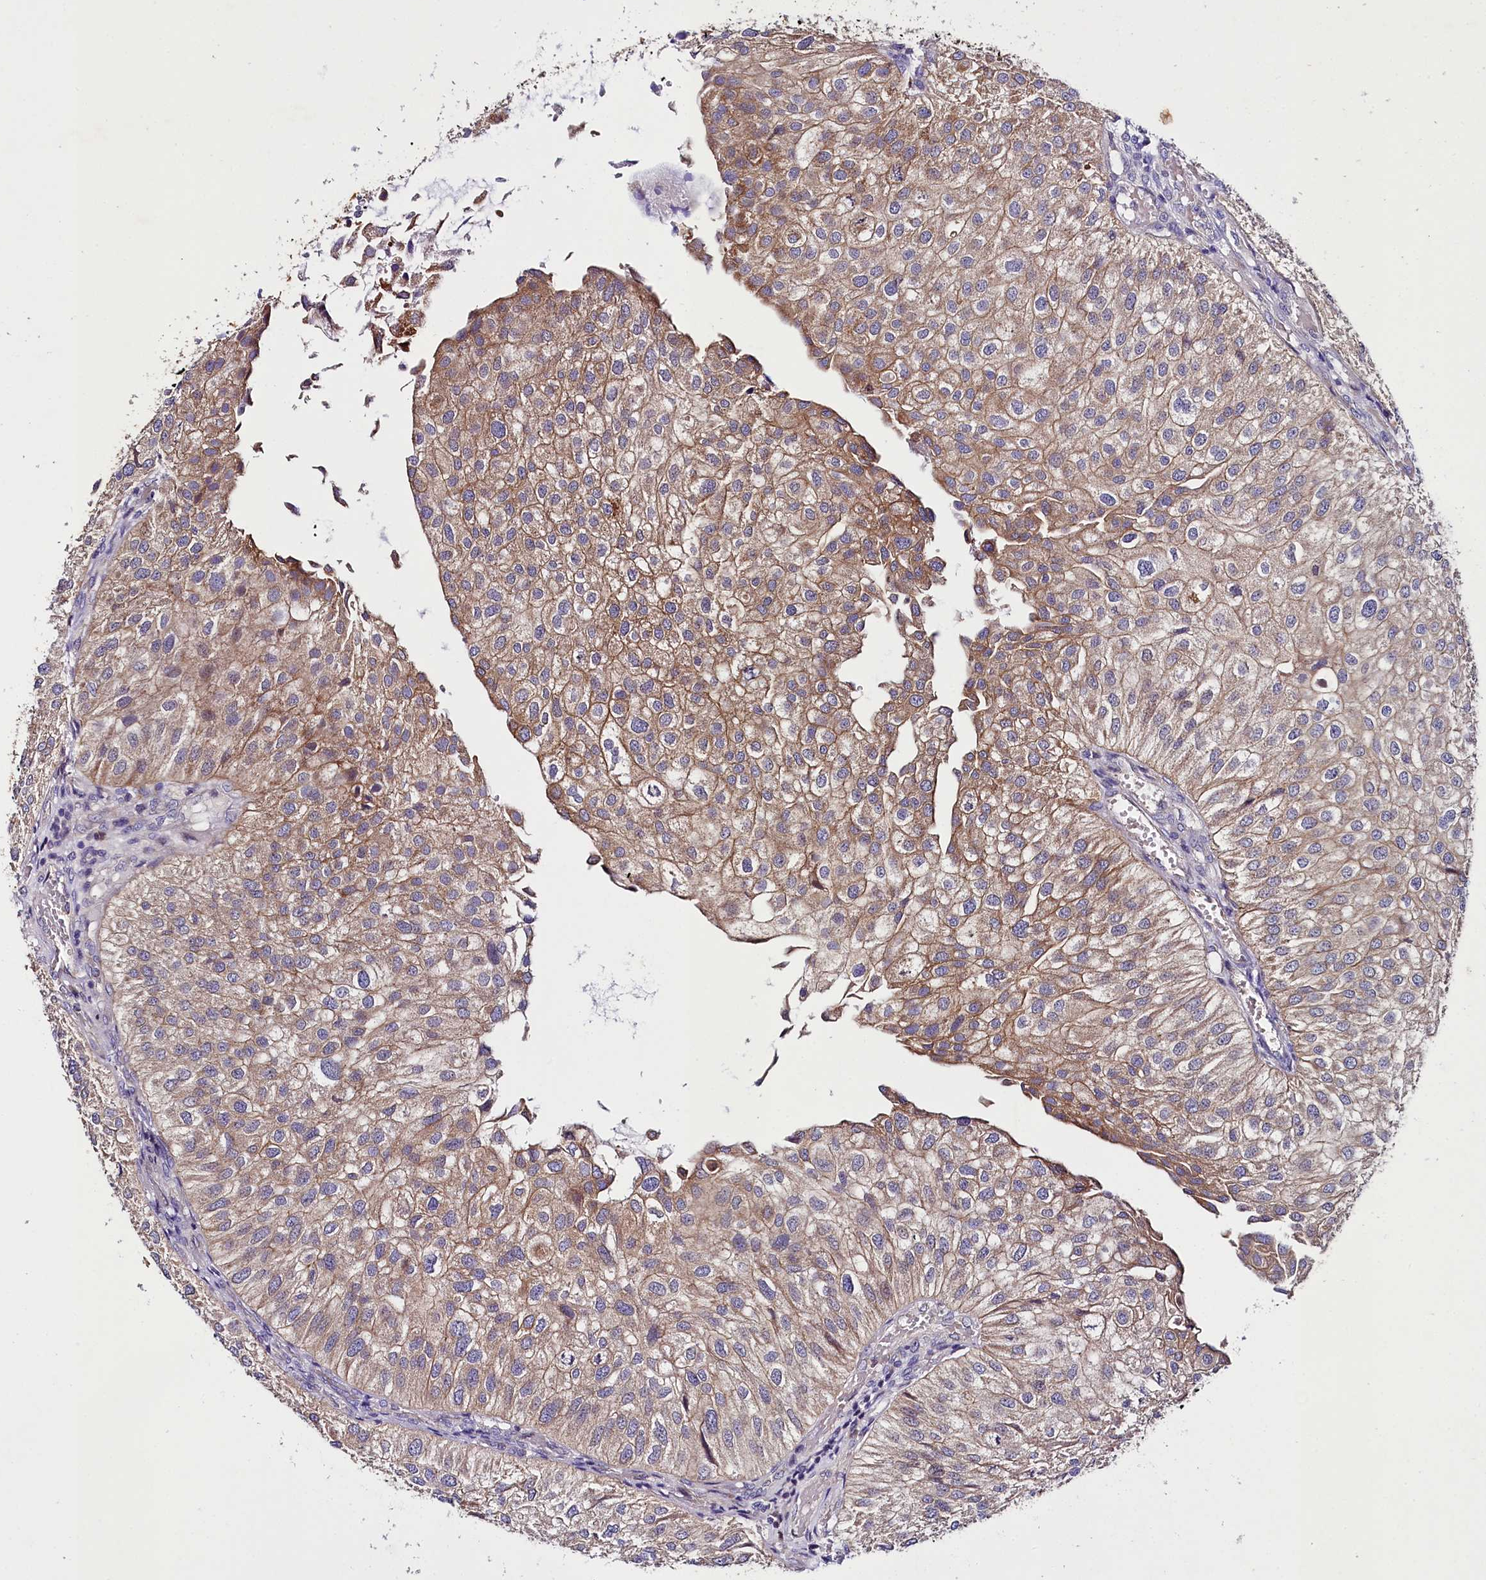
{"staining": {"intensity": "moderate", "quantity": ">75%", "location": "cytoplasmic/membranous"}, "tissue": "urothelial cancer", "cell_type": "Tumor cells", "image_type": "cancer", "snomed": [{"axis": "morphology", "description": "Urothelial carcinoma, Low grade"}, {"axis": "topography", "description": "Urinary bladder"}], "caption": "Low-grade urothelial carcinoma stained for a protein exhibits moderate cytoplasmic/membranous positivity in tumor cells. Nuclei are stained in blue.", "gene": "SACM1L", "patient": {"sex": "female", "age": 89}}